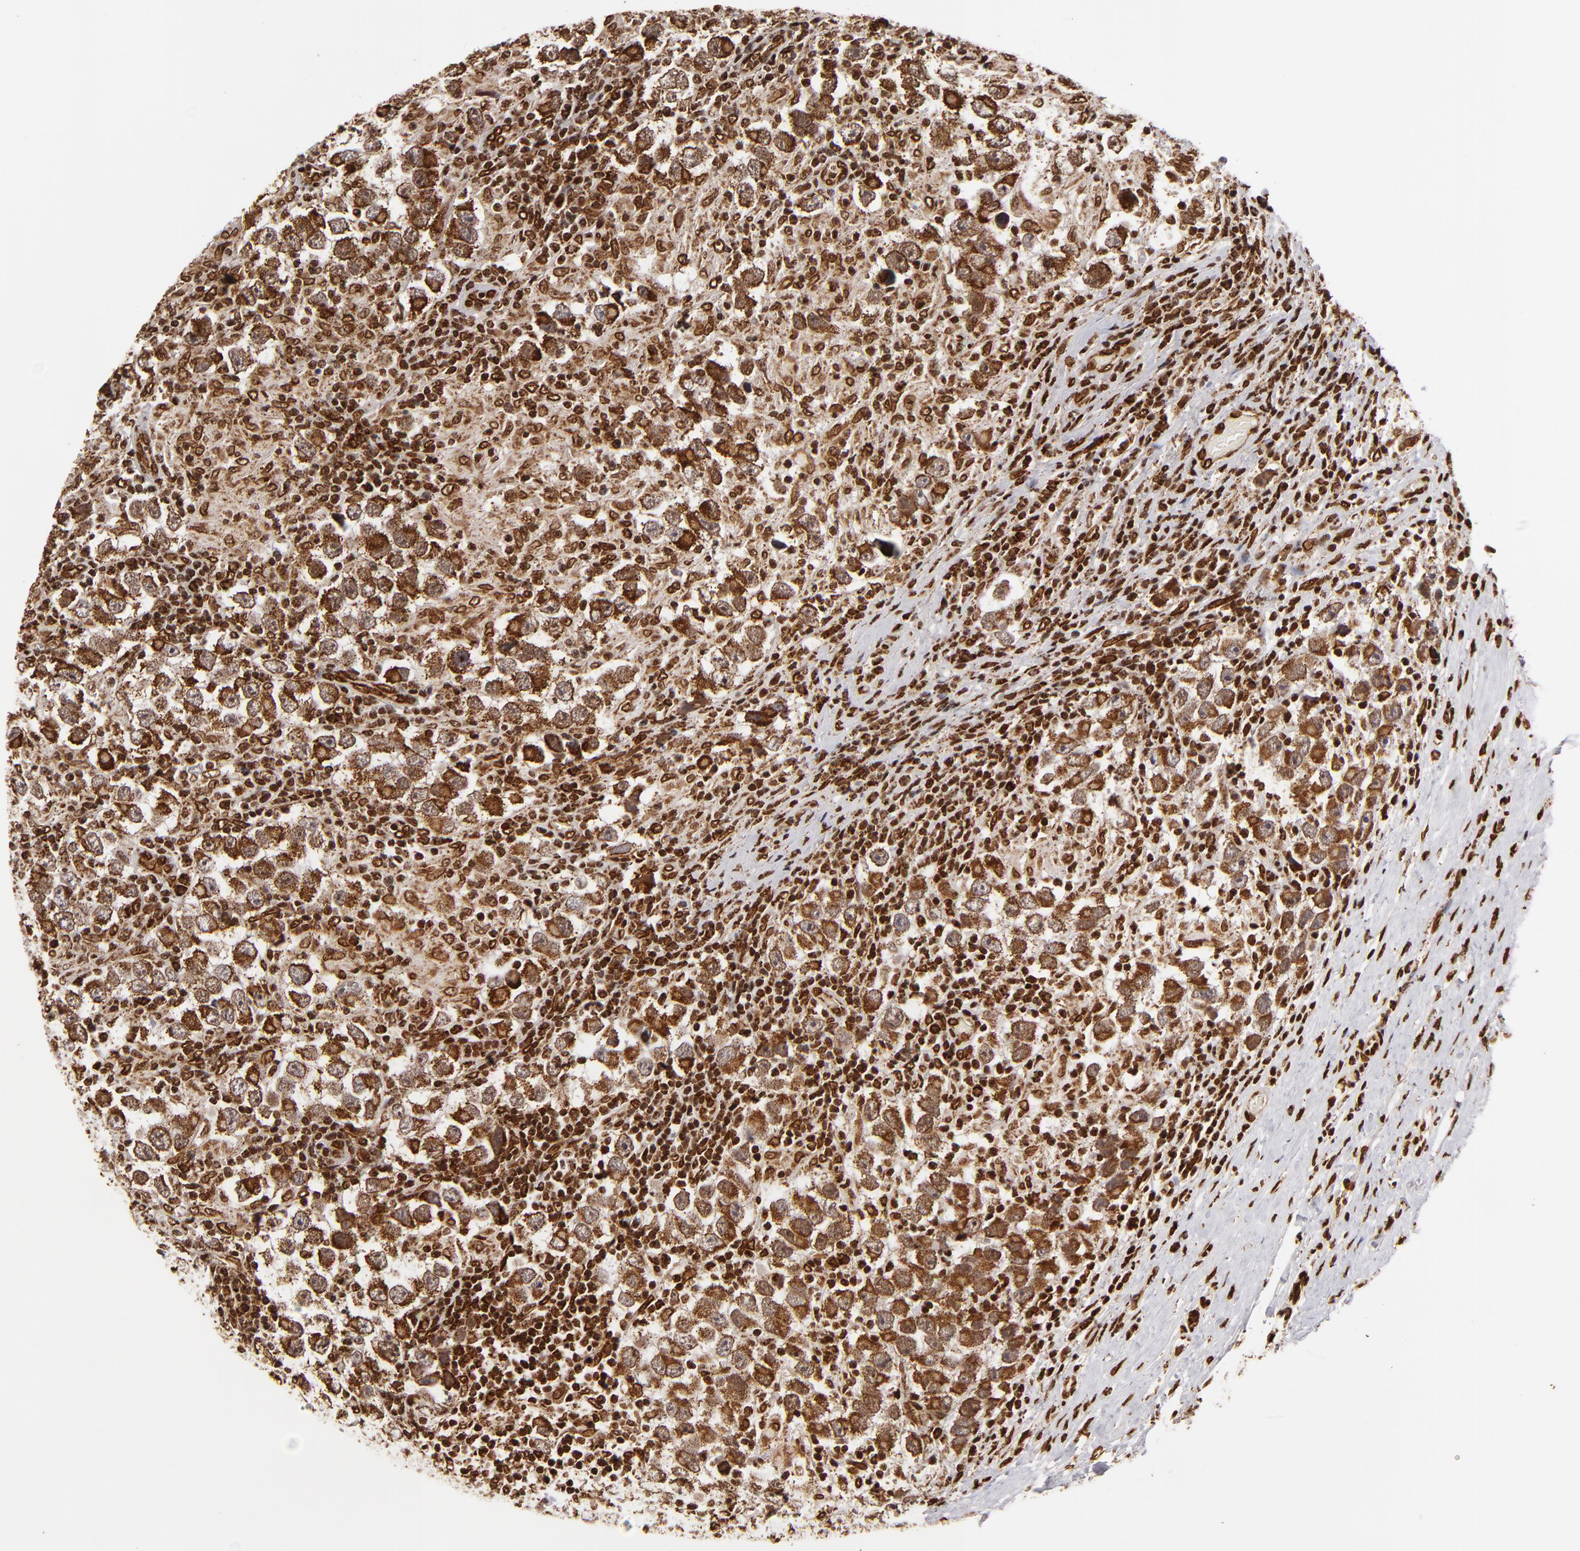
{"staining": {"intensity": "strong", "quantity": ">75%", "location": "cytoplasmic/membranous,nuclear"}, "tissue": "testis cancer", "cell_type": "Tumor cells", "image_type": "cancer", "snomed": [{"axis": "morphology", "description": "Carcinoma, Embryonal, NOS"}, {"axis": "topography", "description": "Testis"}], "caption": "An immunohistochemistry image of neoplastic tissue is shown. Protein staining in brown highlights strong cytoplasmic/membranous and nuclear positivity in embryonal carcinoma (testis) within tumor cells.", "gene": "CUL3", "patient": {"sex": "male", "age": 21}}